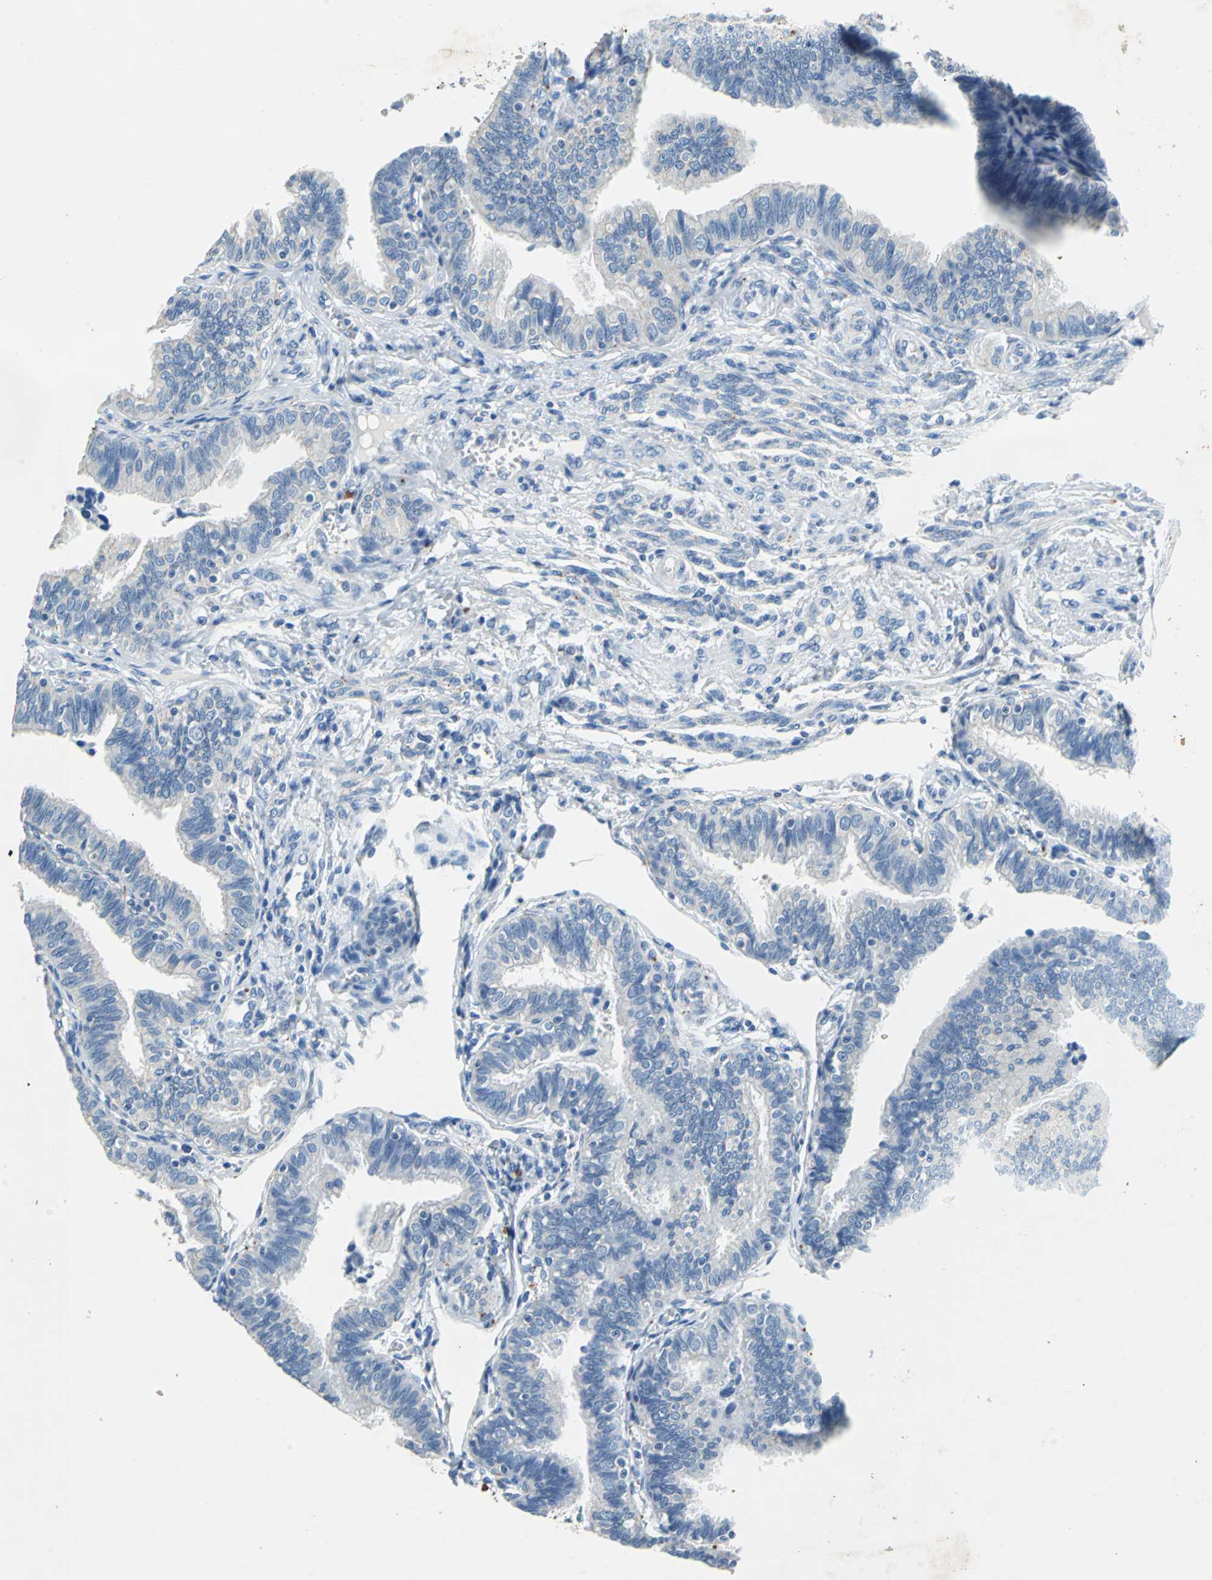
{"staining": {"intensity": "negative", "quantity": "none", "location": "none"}, "tissue": "fallopian tube", "cell_type": "Glandular cells", "image_type": "normal", "snomed": [{"axis": "morphology", "description": "Normal tissue, NOS"}, {"axis": "topography", "description": "Fallopian tube"}], "caption": "High power microscopy micrograph of an immunohistochemistry (IHC) histopathology image of unremarkable fallopian tube, revealing no significant staining in glandular cells. (Immunohistochemistry (ihc), brightfield microscopy, high magnification).", "gene": "TEX264", "patient": {"sex": "female", "age": 46}}